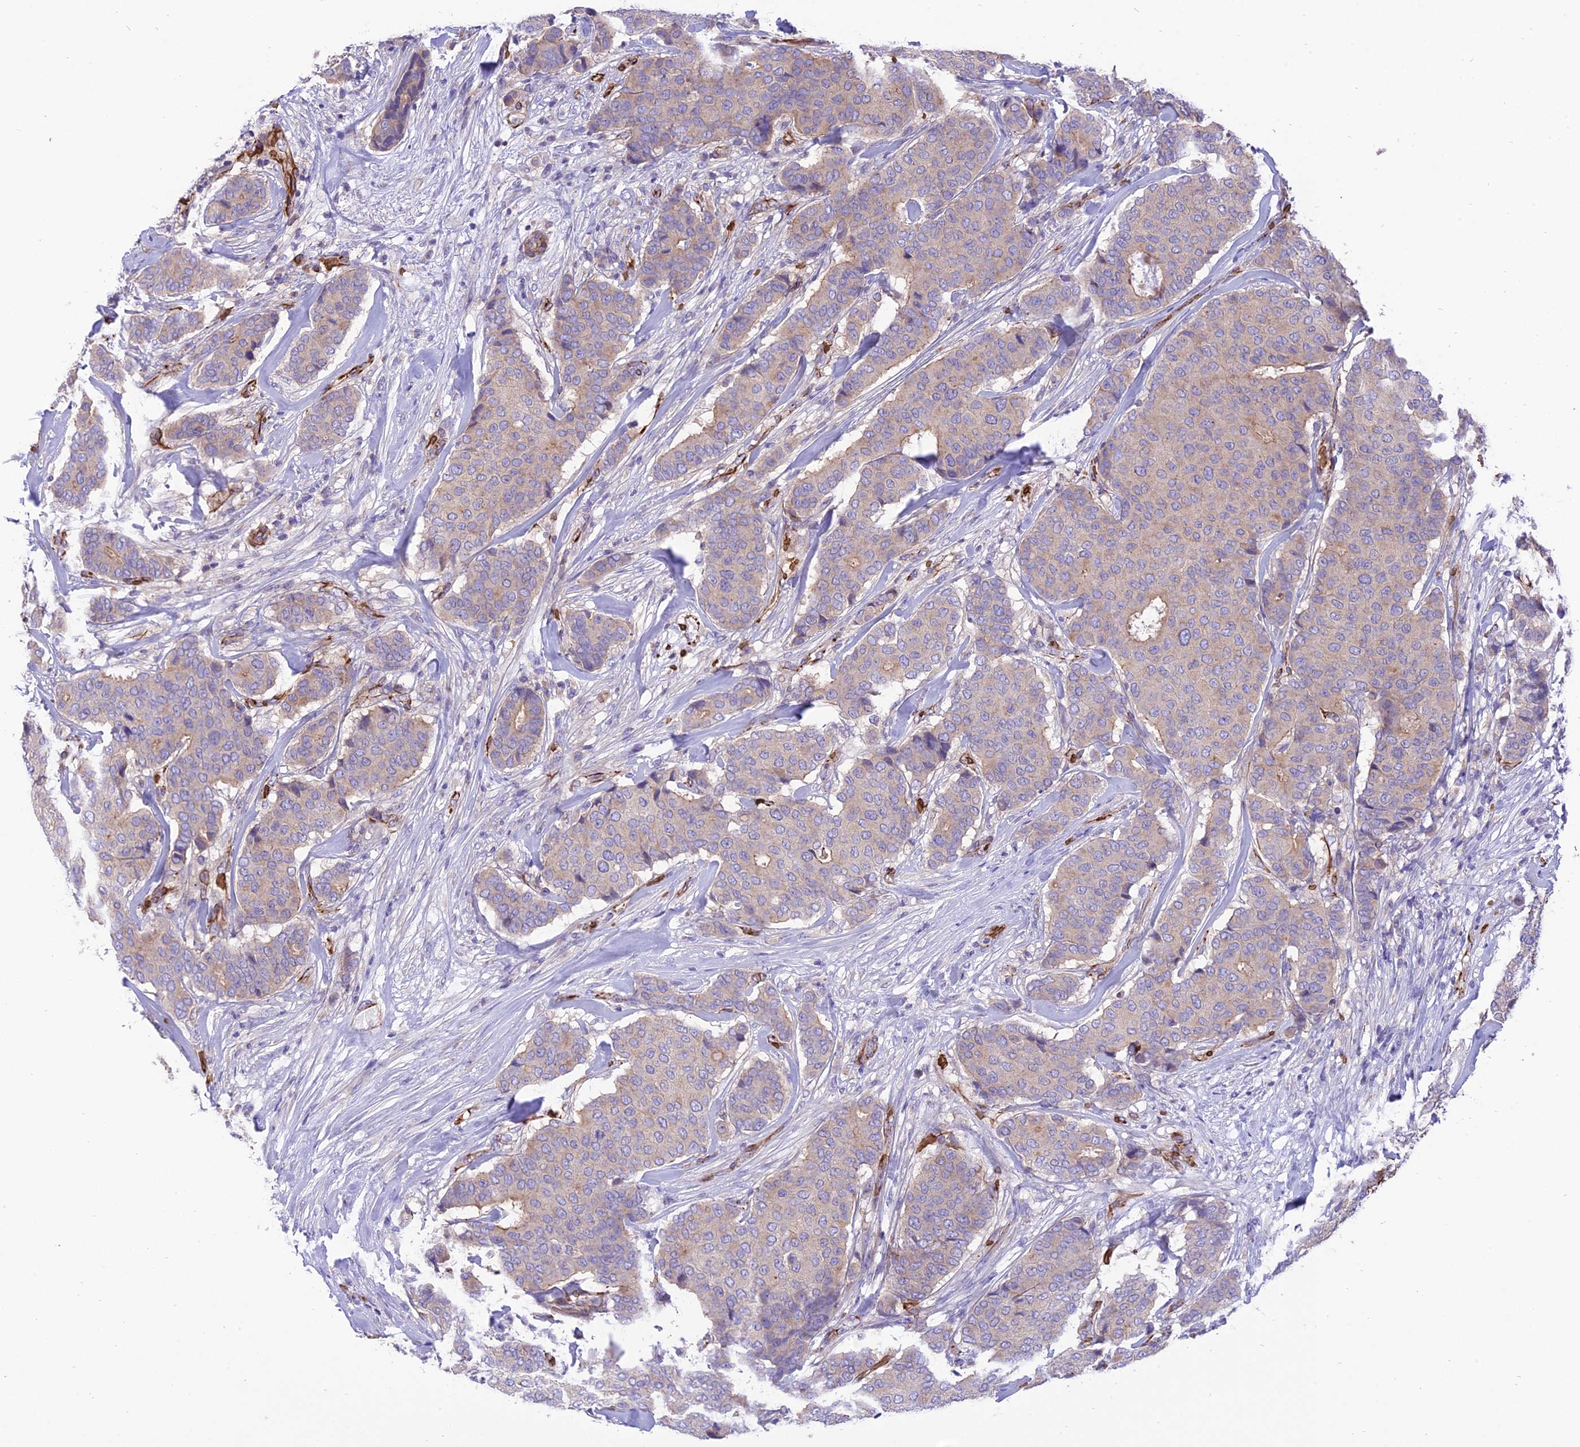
{"staining": {"intensity": "weak", "quantity": "25%-75%", "location": "cytoplasmic/membranous"}, "tissue": "breast cancer", "cell_type": "Tumor cells", "image_type": "cancer", "snomed": [{"axis": "morphology", "description": "Duct carcinoma"}, {"axis": "topography", "description": "Breast"}], "caption": "The immunohistochemical stain shows weak cytoplasmic/membranous expression in tumor cells of breast invasive ductal carcinoma tissue. The protein is stained brown, and the nuclei are stained in blue (DAB (3,3'-diaminobenzidine) IHC with brightfield microscopy, high magnification).", "gene": "TTC4", "patient": {"sex": "female", "age": 75}}